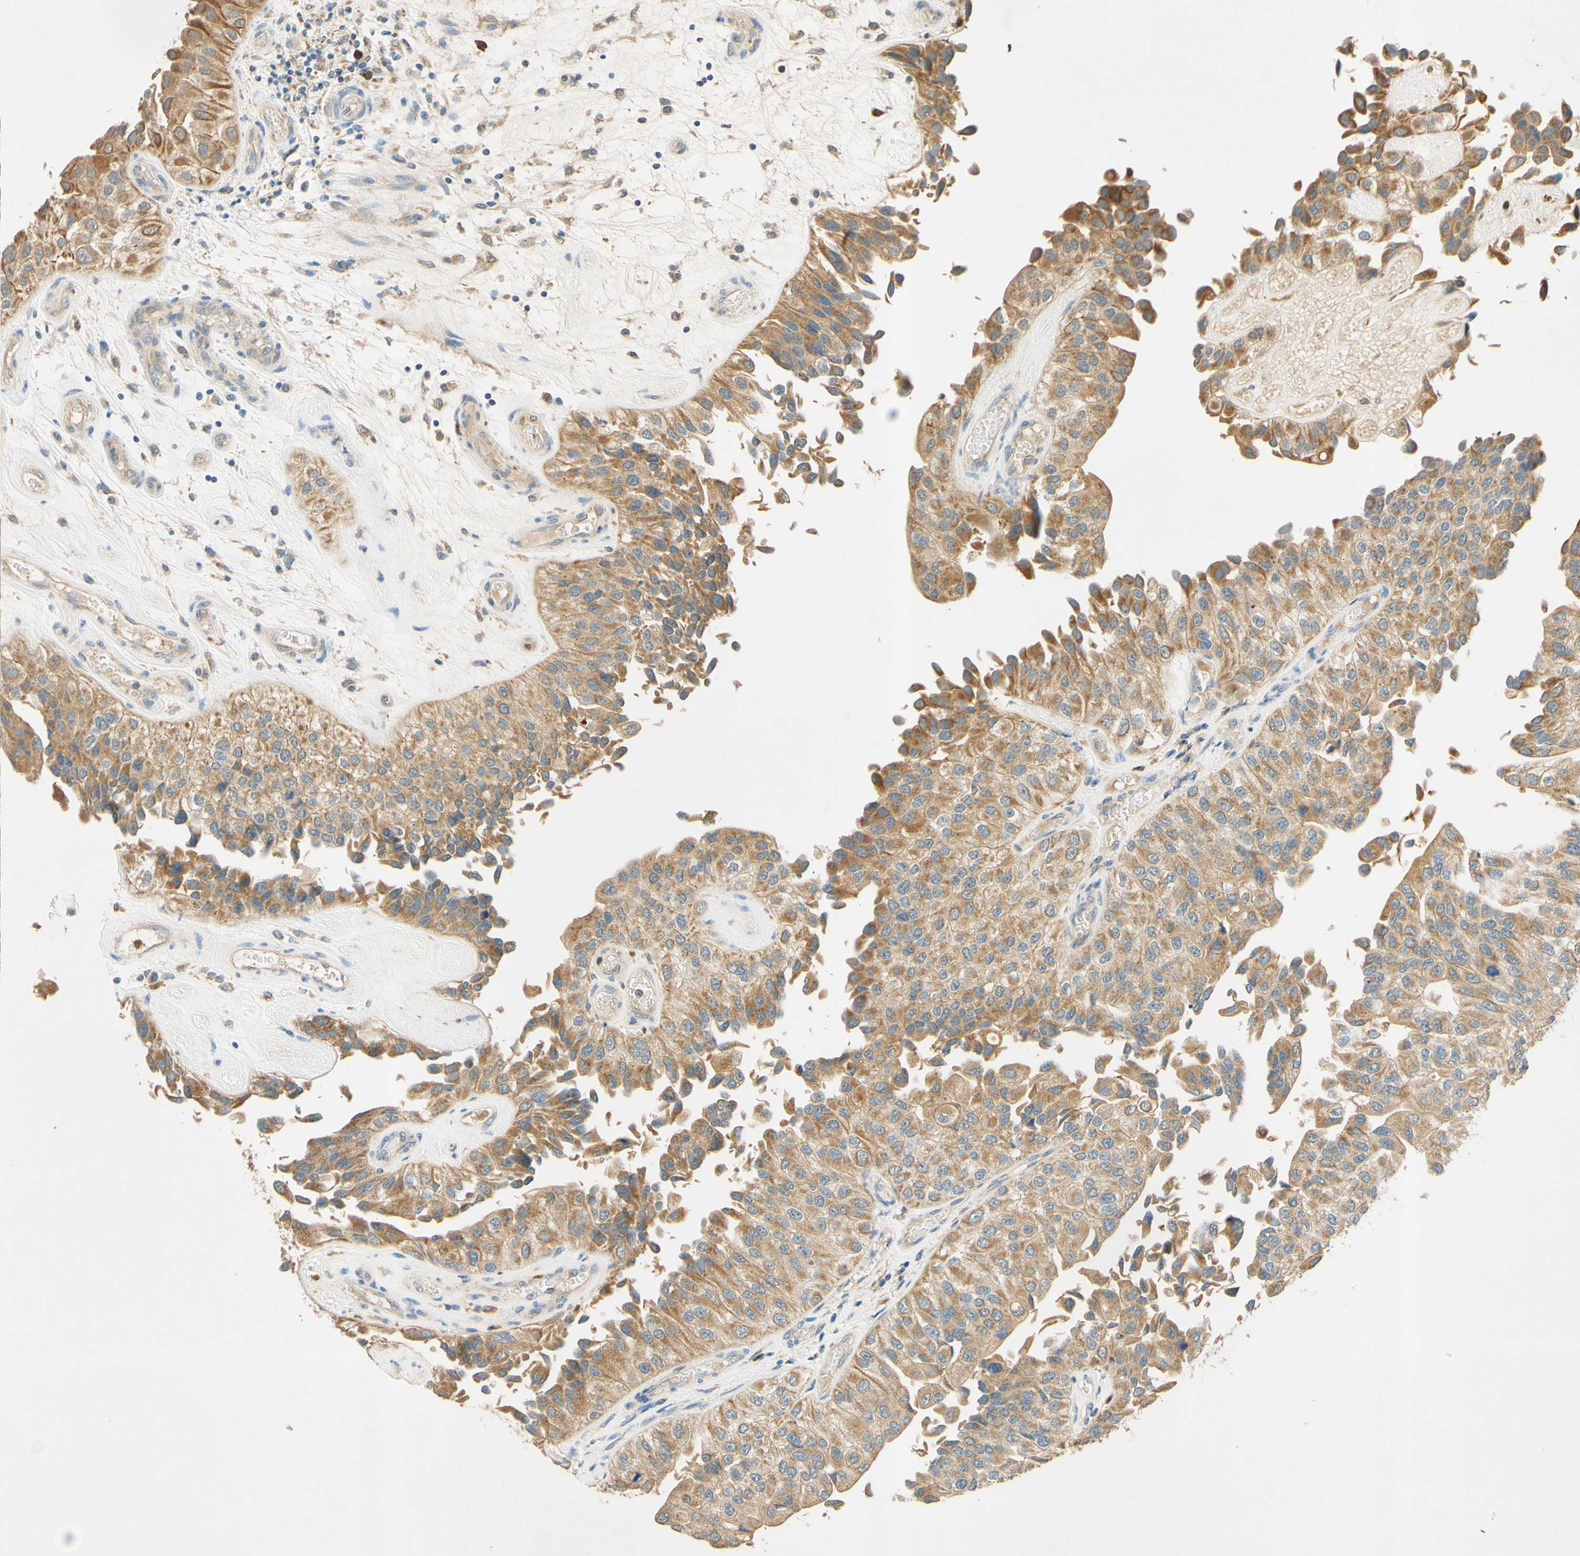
{"staining": {"intensity": "moderate", "quantity": ">75%", "location": "cytoplasmic/membranous"}, "tissue": "urothelial cancer", "cell_type": "Tumor cells", "image_type": "cancer", "snomed": [{"axis": "morphology", "description": "Urothelial carcinoma, High grade"}, {"axis": "topography", "description": "Kidney"}, {"axis": "topography", "description": "Urinary bladder"}], "caption": "Urothelial cancer stained with IHC demonstrates moderate cytoplasmic/membranous staining in approximately >75% of tumor cells. The staining was performed using DAB (3,3'-diaminobenzidine), with brown indicating positive protein expression. Nuclei are stained blue with hematoxylin.", "gene": "ENTREP2", "patient": {"sex": "male", "age": 77}}